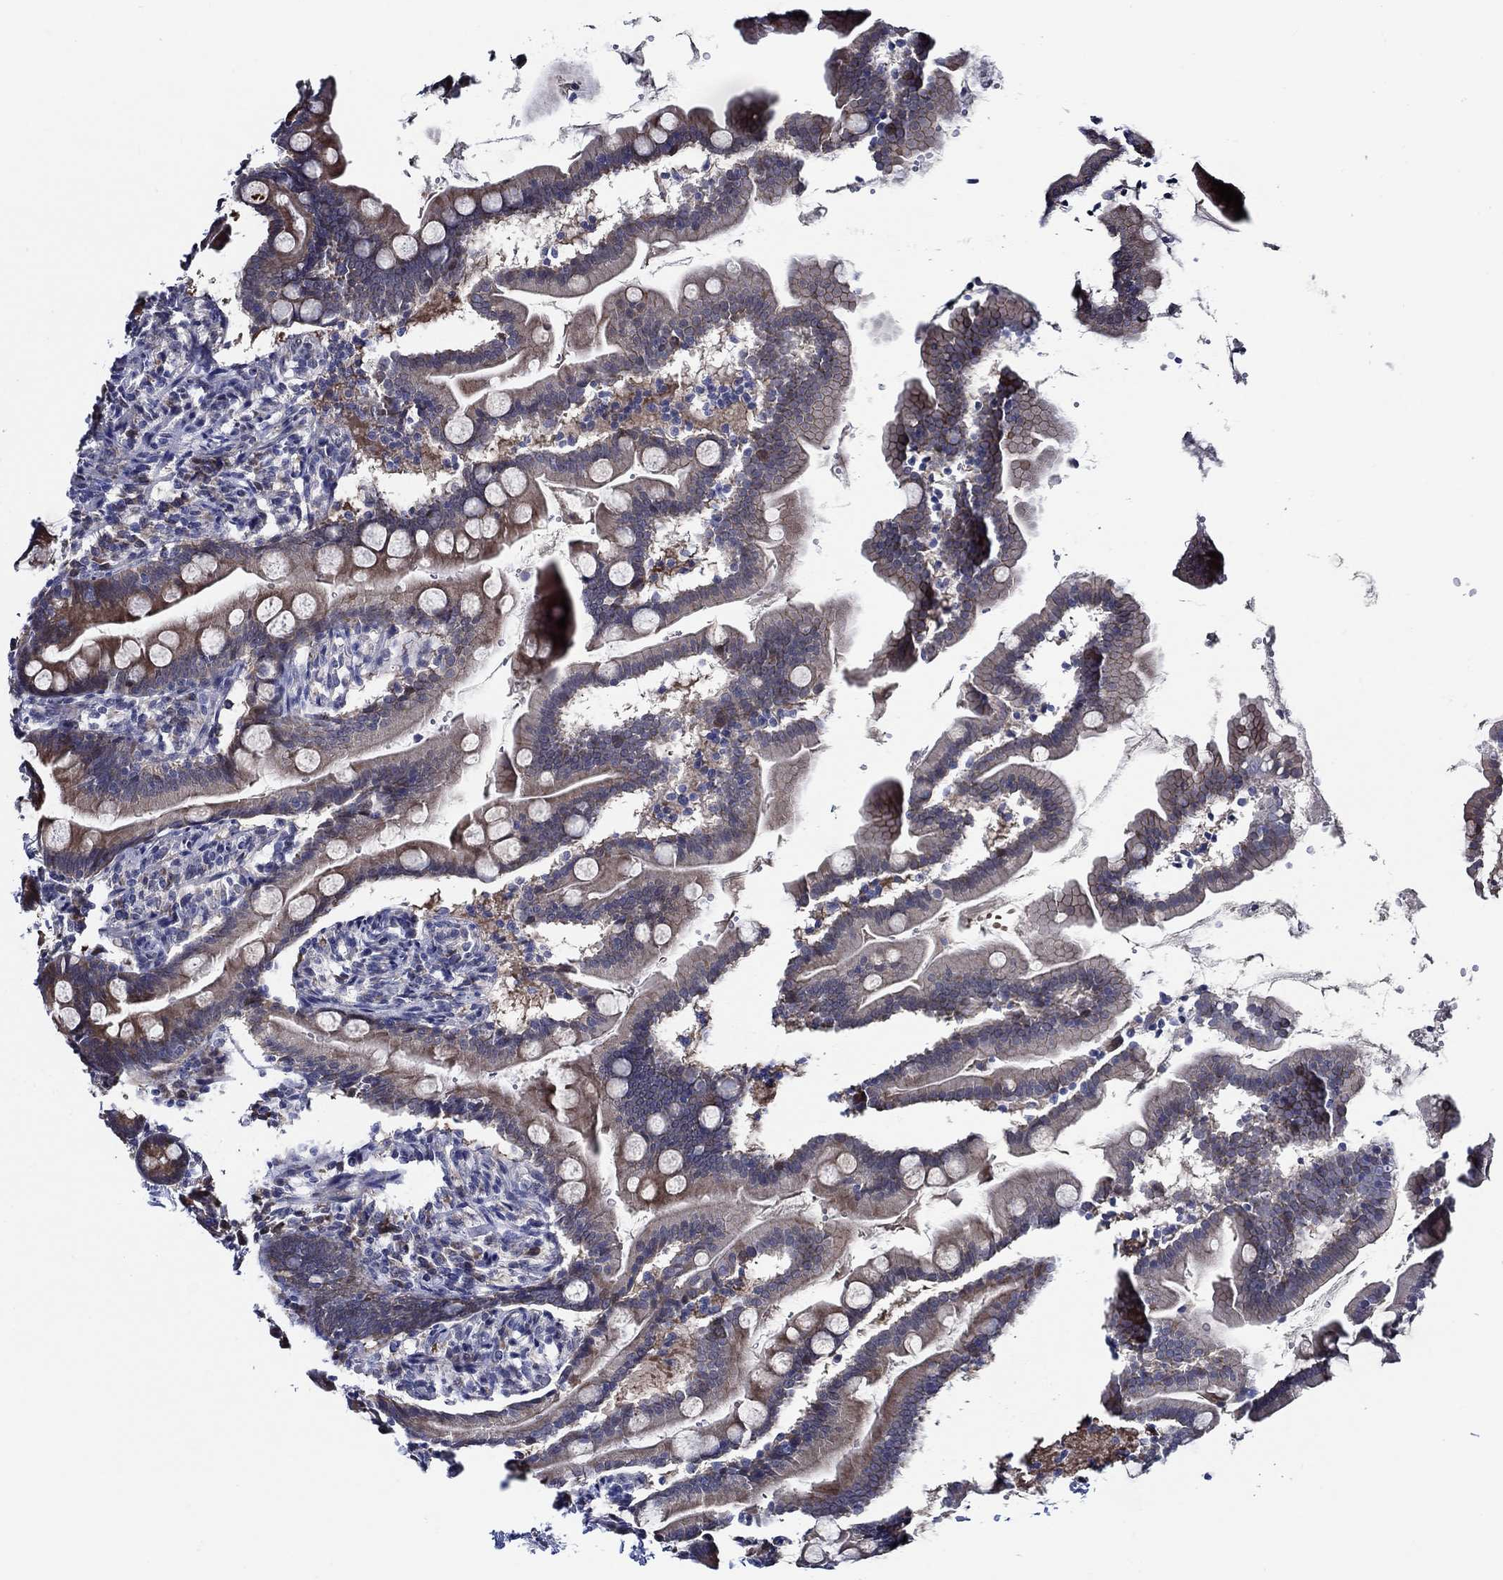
{"staining": {"intensity": "moderate", "quantity": "25%-75%", "location": "cytoplasmic/membranous"}, "tissue": "small intestine", "cell_type": "Glandular cells", "image_type": "normal", "snomed": [{"axis": "morphology", "description": "Normal tissue, NOS"}, {"axis": "topography", "description": "Small intestine"}], "caption": "Small intestine stained with a brown dye demonstrates moderate cytoplasmic/membranous positive staining in about 25%-75% of glandular cells.", "gene": "C8orf48", "patient": {"sex": "female", "age": 44}}